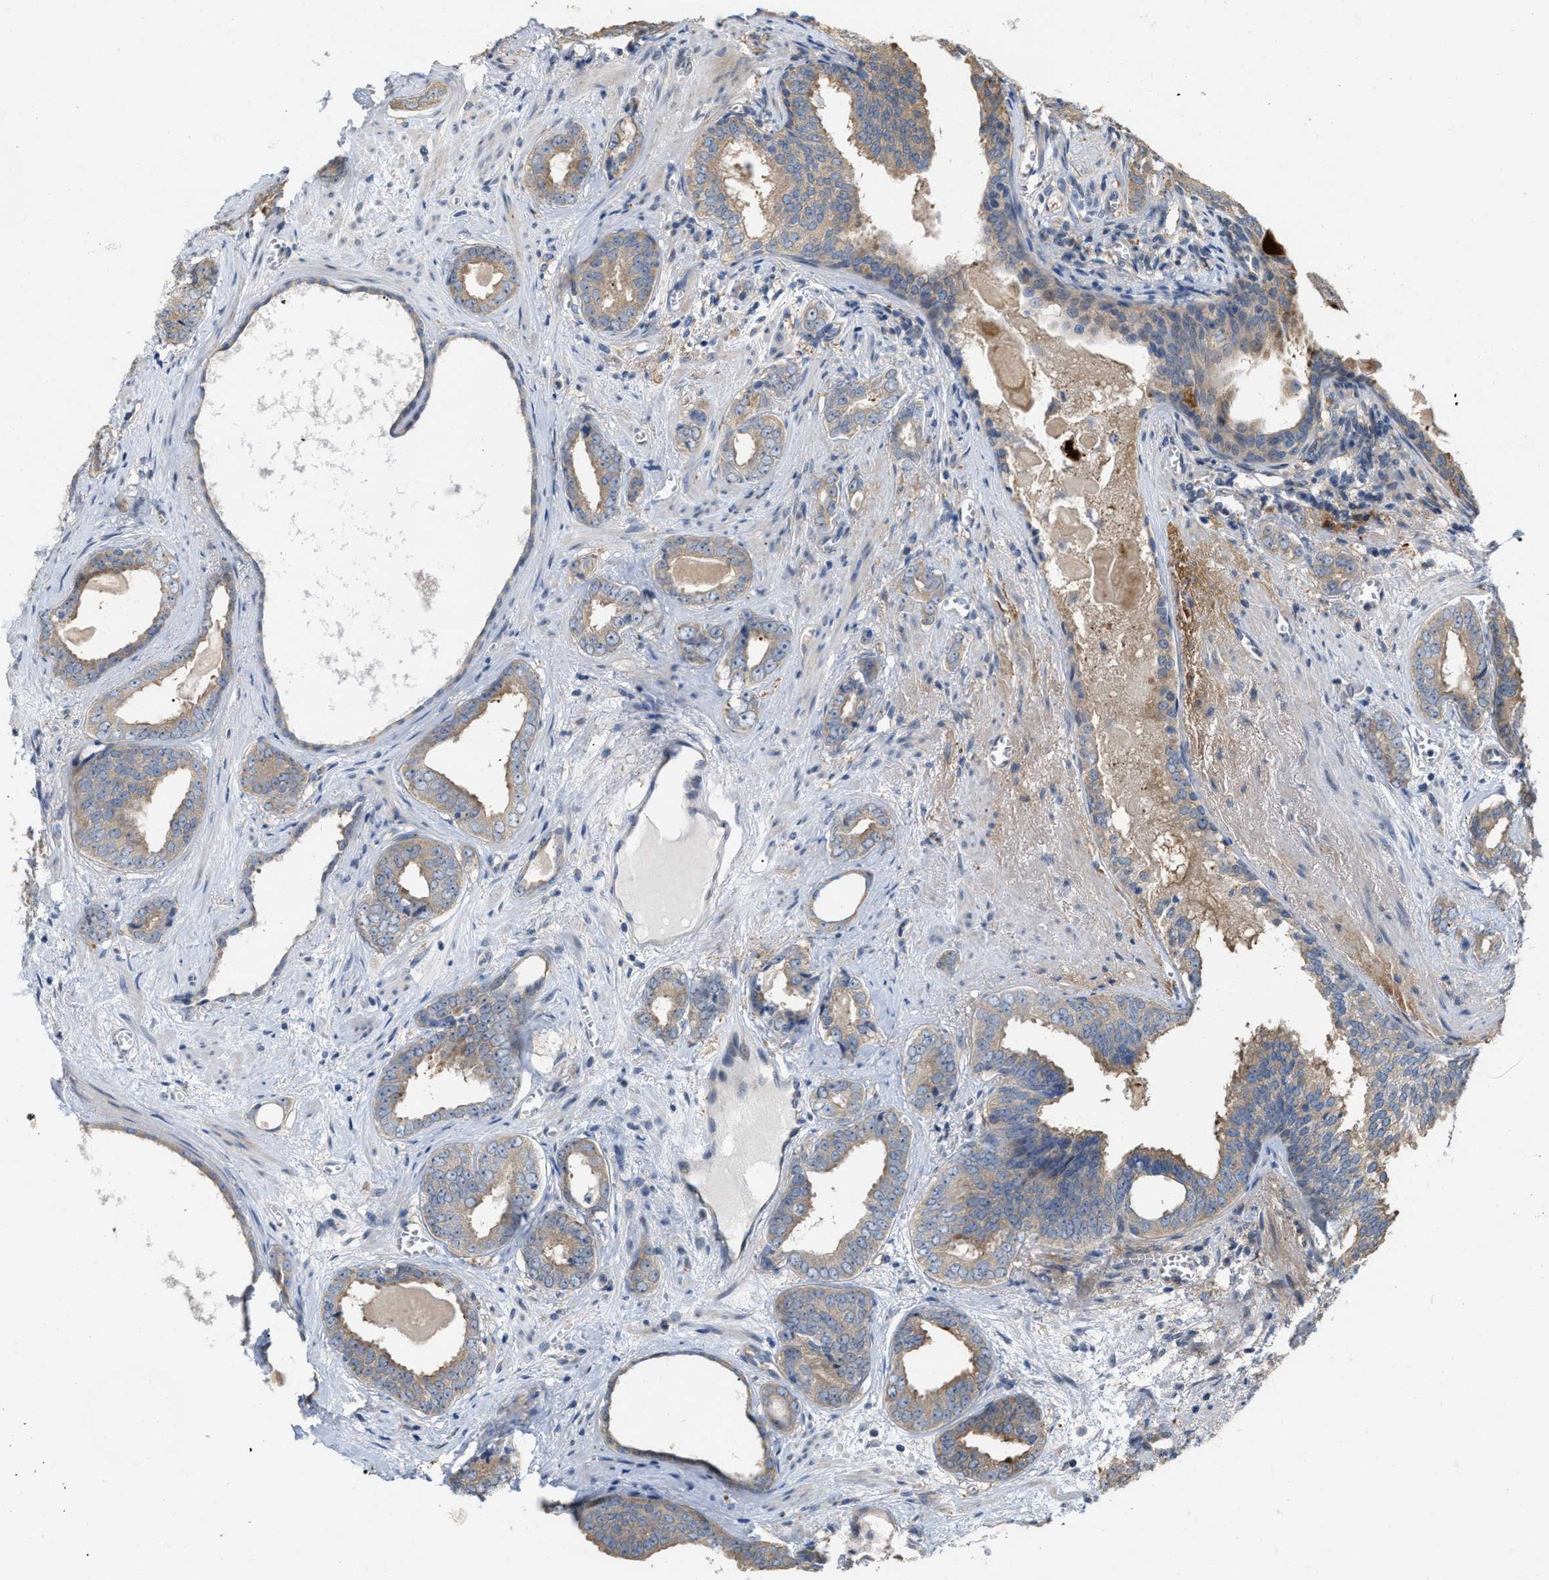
{"staining": {"intensity": "weak", "quantity": ">75%", "location": "cytoplasmic/membranous"}, "tissue": "prostate cancer", "cell_type": "Tumor cells", "image_type": "cancer", "snomed": [{"axis": "morphology", "description": "Adenocarcinoma, Medium grade"}, {"axis": "topography", "description": "Prostate"}], "caption": "IHC histopathology image of neoplastic tissue: prostate cancer stained using IHC exhibits low levels of weak protein expression localized specifically in the cytoplasmic/membranous of tumor cells, appearing as a cytoplasmic/membranous brown color.", "gene": "CSNK1A1", "patient": {"sex": "male", "age": 79}}